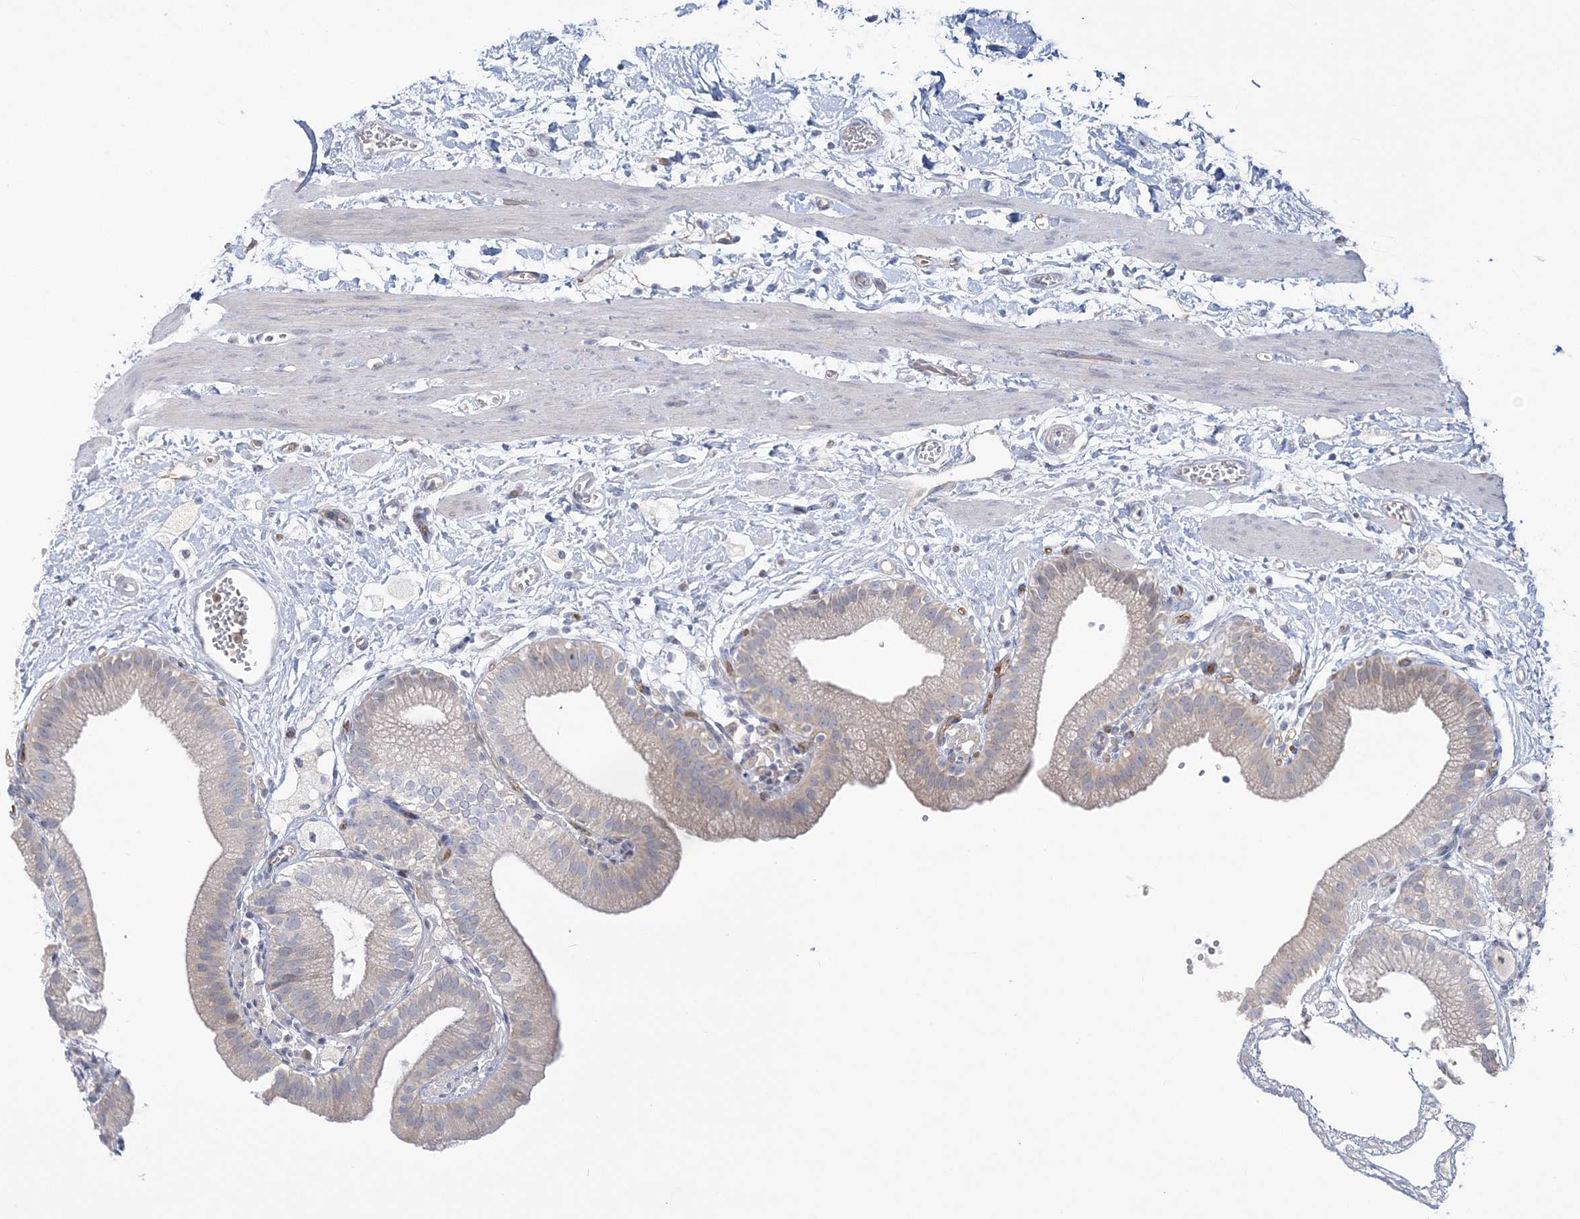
{"staining": {"intensity": "negative", "quantity": "none", "location": "none"}, "tissue": "gallbladder", "cell_type": "Glandular cells", "image_type": "normal", "snomed": [{"axis": "morphology", "description": "Normal tissue, NOS"}, {"axis": "topography", "description": "Gallbladder"}], "caption": "Immunohistochemistry (IHC) of unremarkable human gallbladder reveals no staining in glandular cells.", "gene": "FARSB", "patient": {"sex": "male", "age": 55}}